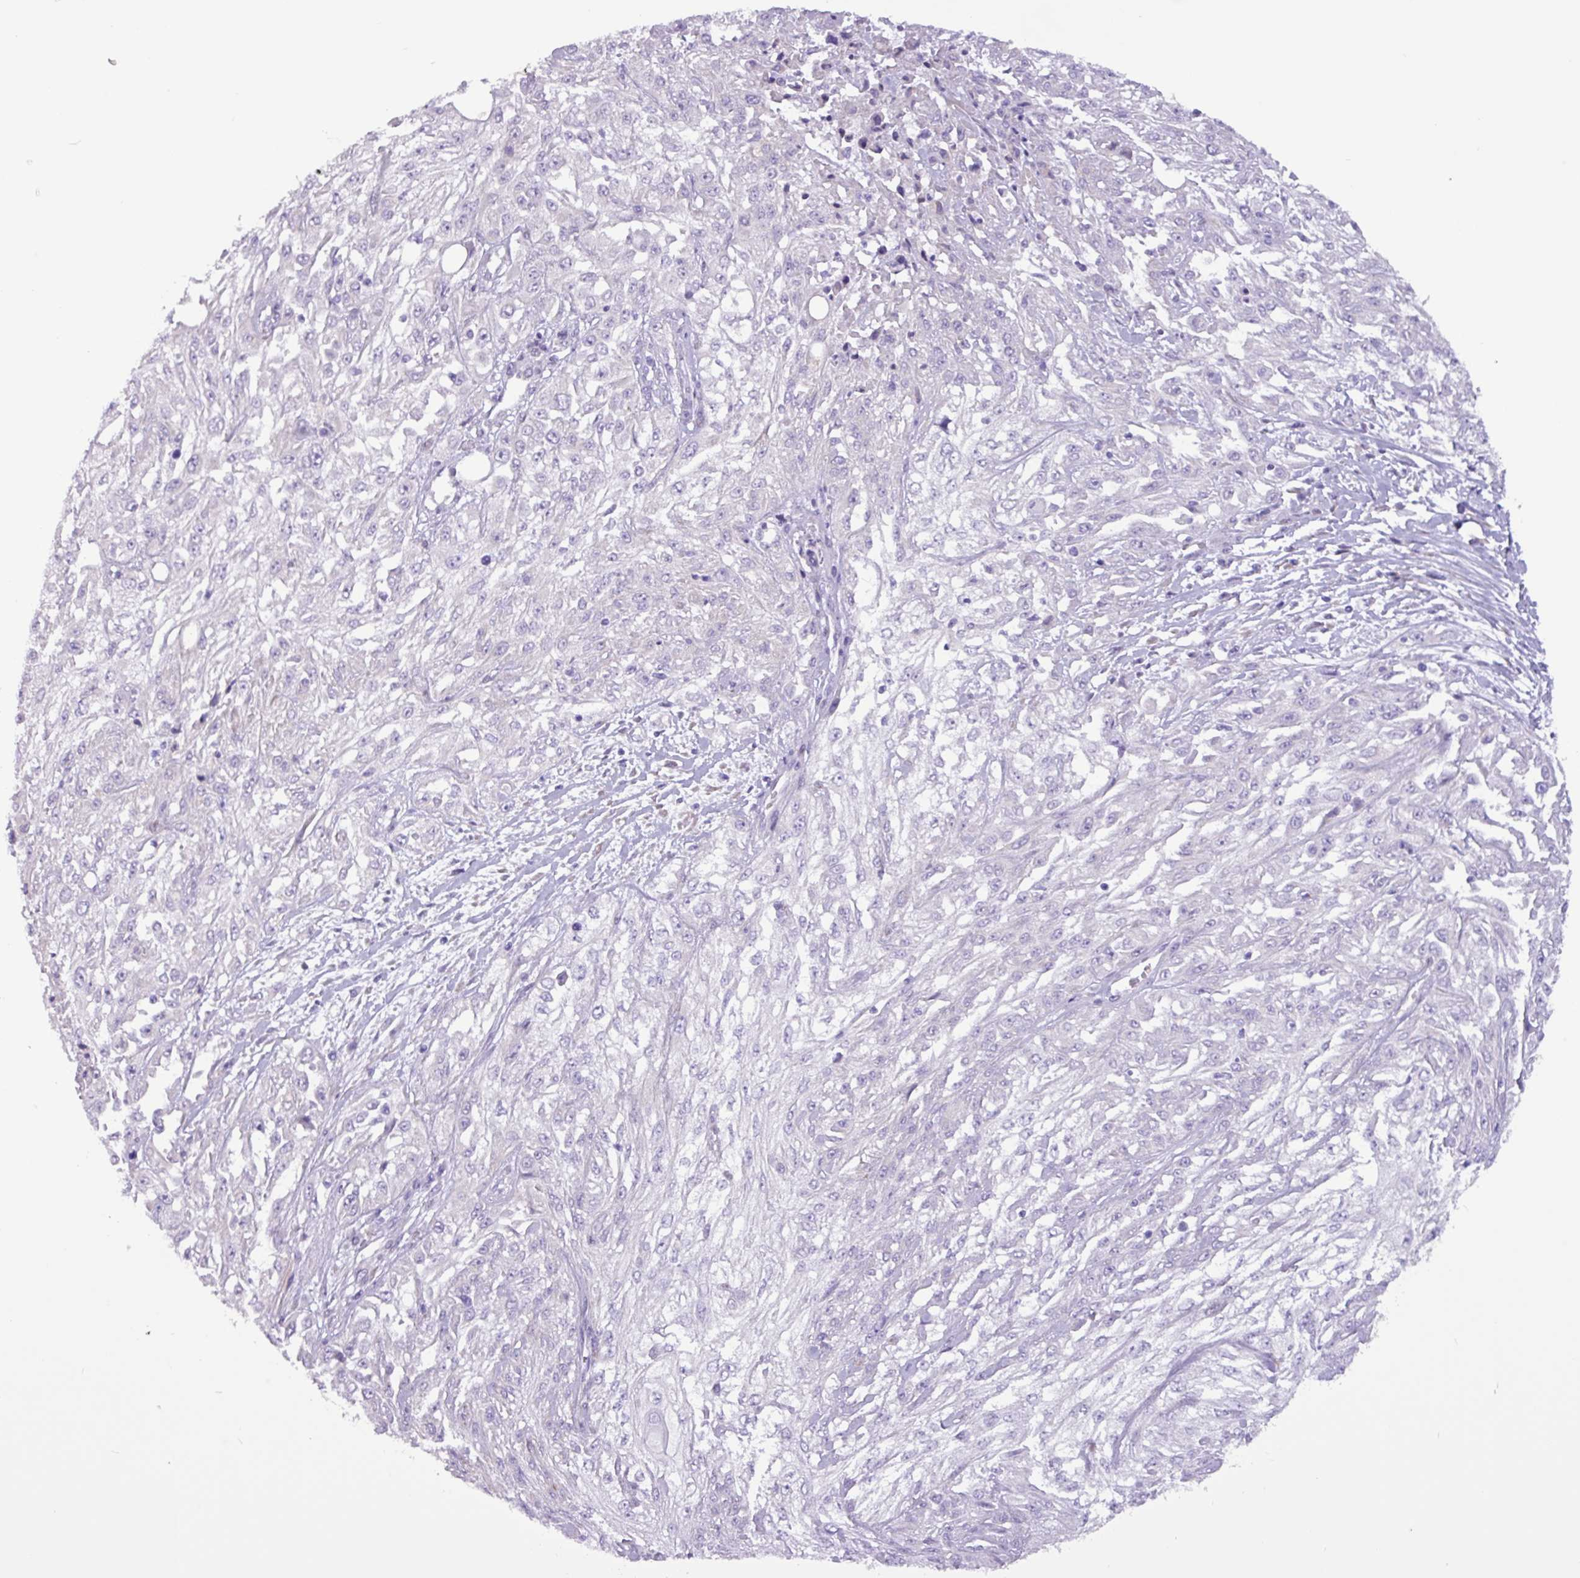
{"staining": {"intensity": "negative", "quantity": "none", "location": "none"}, "tissue": "skin cancer", "cell_type": "Tumor cells", "image_type": "cancer", "snomed": [{"axis": "morphology", "description": "Squamous cell carcinoma, NOS"}, {"axis": "morphology", "description": "Squamous cell carcinoma, metastatic, NOS"}, {"axis": "topography", "description": "Skin"}, {"axis": "topography", "description": "Lymph node"}], "caption": "Immunohistochemistry photomicrograph of neoplastic tissue: human skin metastatic squamous cell carcinoma stained with DAB (3,3'-diaminobenzidine) reveals no significant protein staining in tumor cells.", "gene": "SLC38A1", "patient": {"sex": "male", "age": 75}}